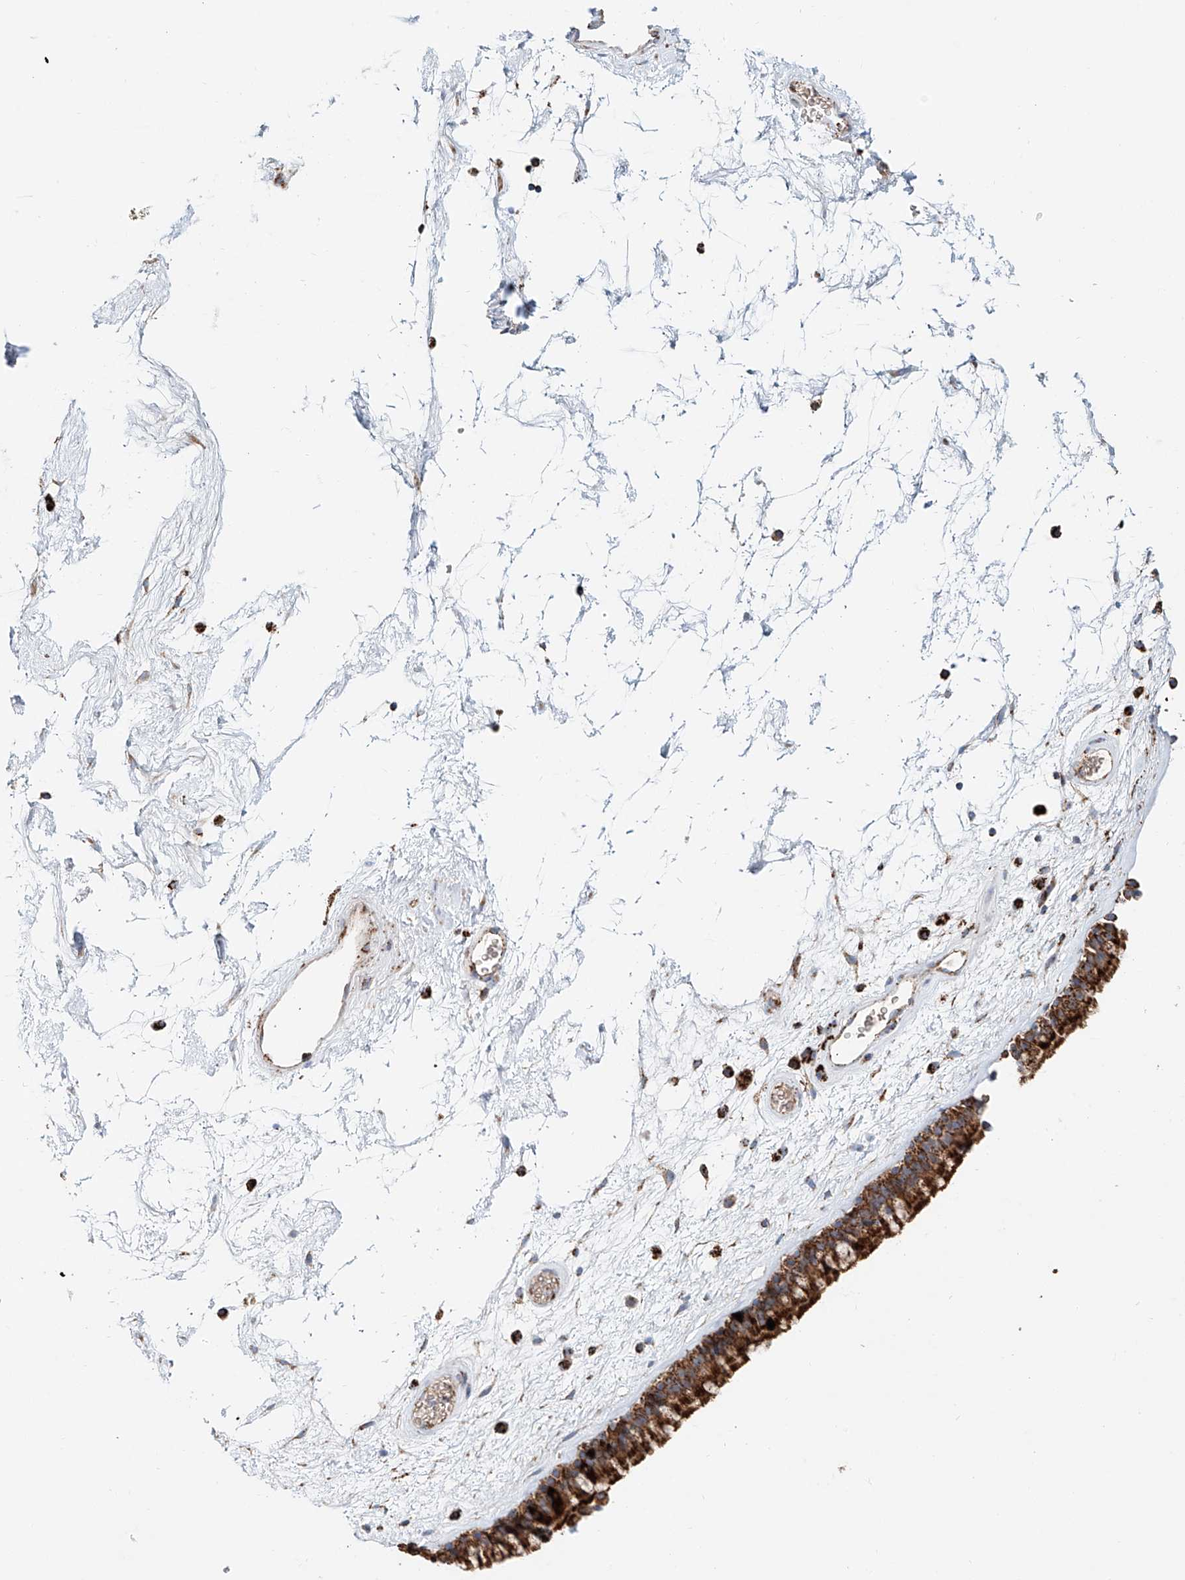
{"staining": {"intensity": "strong", "quantity": ">75%", "location": "cytoplasmic/membranous"}, "tissue": "nasopharynx", "cell_type": "Respiratory epithelial cells", "image_type": "normal", "snomed": [{"axis": "morphology", "description": "Normal tissue, NOS"}, {"axis": "morphology", "description": "Inflammation, NOS"}, {"axis": "topography", "description": "Nasopharynx"}], "caption": "Nasopharynx stained with DAB (3,3'-diaminobenzidine) immunohistochemistry demonstrates high levels of strong cytoplasmic/membranous staining in approximately >75% of respiratory epithelial cells.", "gene": "CARD10", "patient": {"sex": "male", "age": 48}}